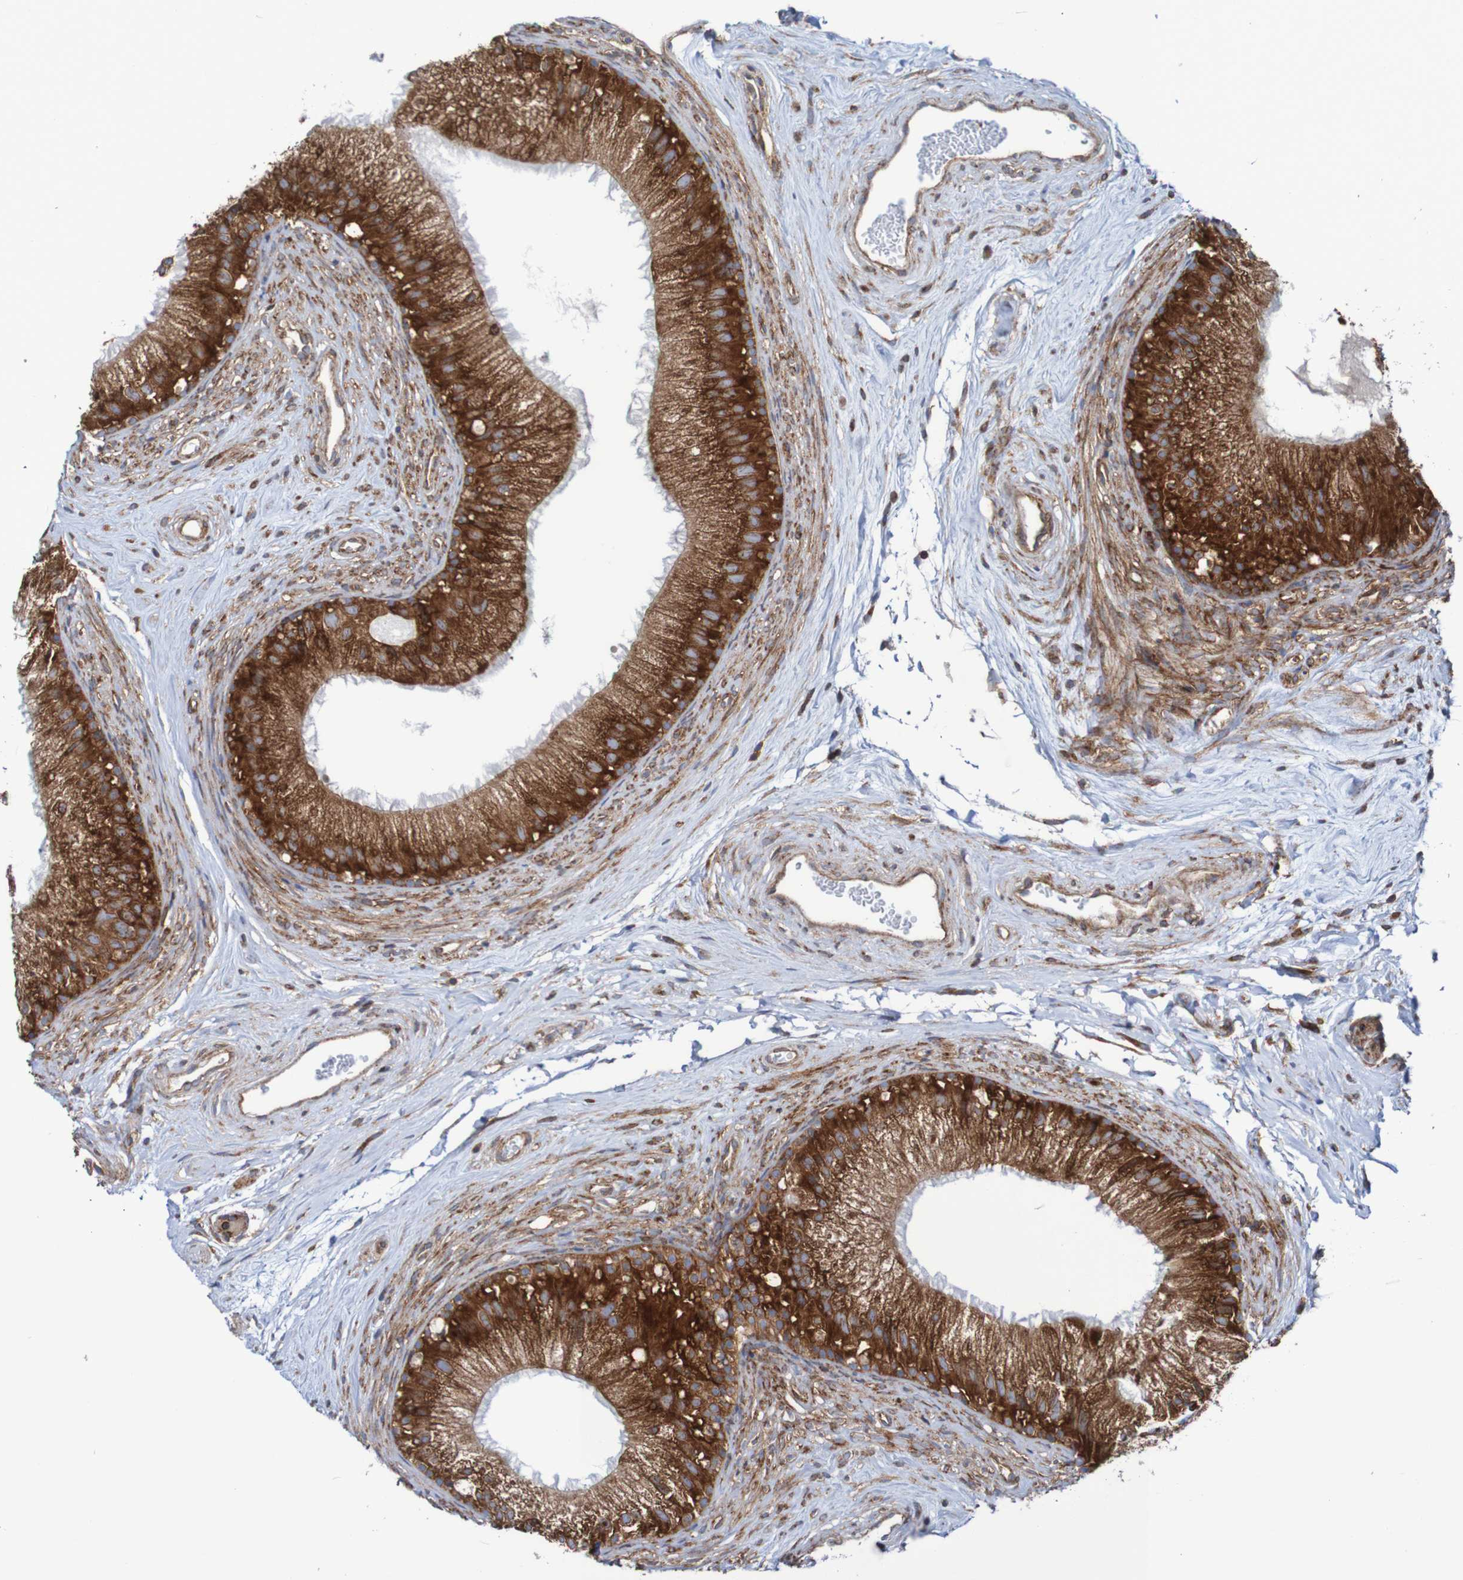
{"staining": {"intensity": "strong", "quantity": ">75%", "location": "cytoplasmic/membranous"}, "tissue": "epididymis", "cell_type": "Glandular cells", "image_type": "normal", "snomed": [{"axis": "morphology", "description": "Normal tissue, NOS"}, {"axis": "topography", "description": "Epididymis"}], "caption": "IHC of unremarkable human epididymis demonstrates high levels of strong cytoplasmic/membranous positivity in about >75% of glandular cells. The protein of interest is stained brown, and the nuclei are stained in blue (DAB IHC with brightfield microscopy, high magnification).", "gene": "FXR2", "patient": {"sex": "male", "age": 56}}